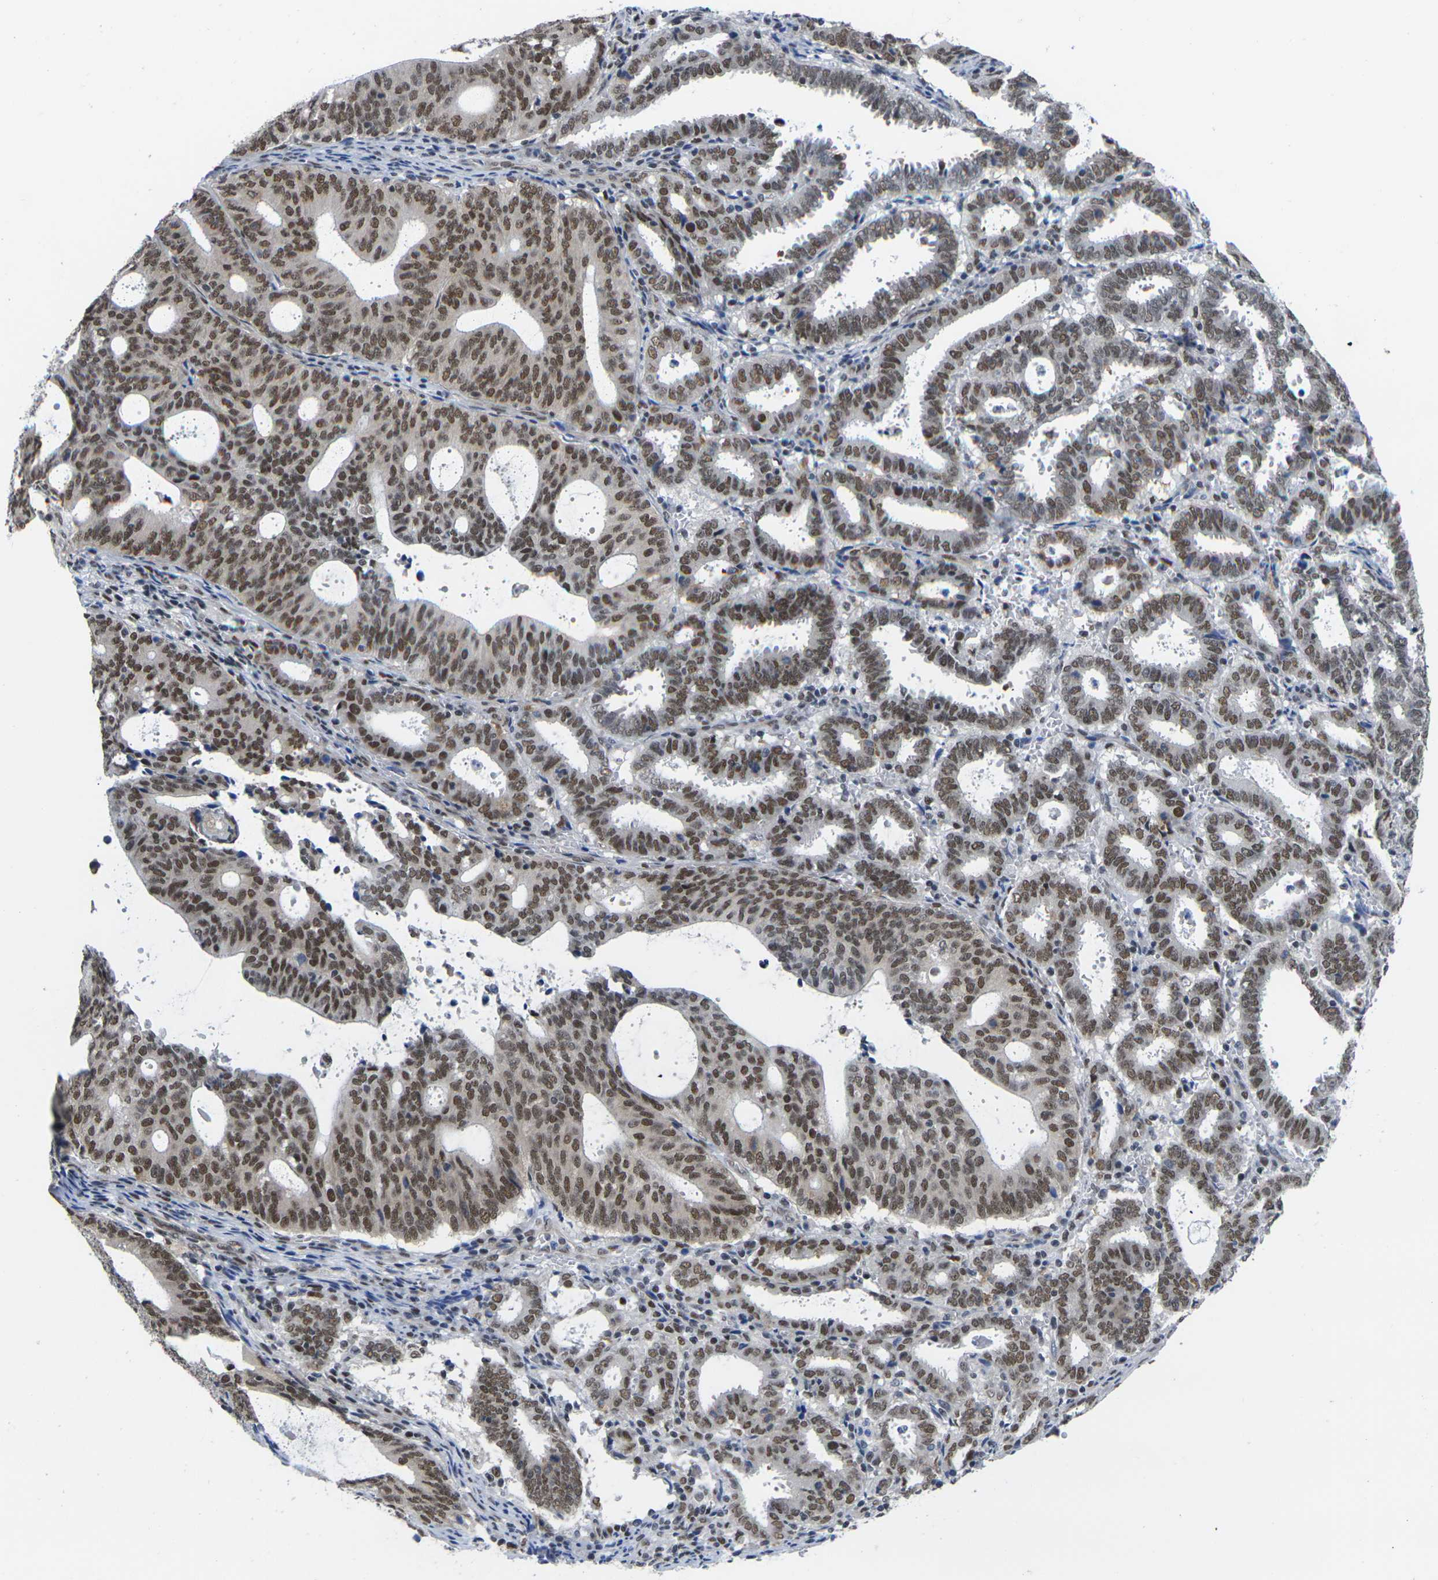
{"staining": {"intensity": "strong", "quantity": ">75%", "location": "nuclear"}, "tissue": "endometrial cancer", "cell_type": "Tumor cells", "image_type": "cancer", "snomed": [{"axis": "morphology", "description": "Adenocarcinoma, NOS"}, {"axis": "topography", "description": "Uterus"}], "caption": "This micrograph displays adenocarcinoma (endometrial) stained with immunohistochemistry (IHC) to label a protein in brown. The nuclear of tumor cells show strong positivity for the protein. Nuclei are counter-stained blue.", "gene": "RBM7", "patient": {"sex": "female", "age": 83}}